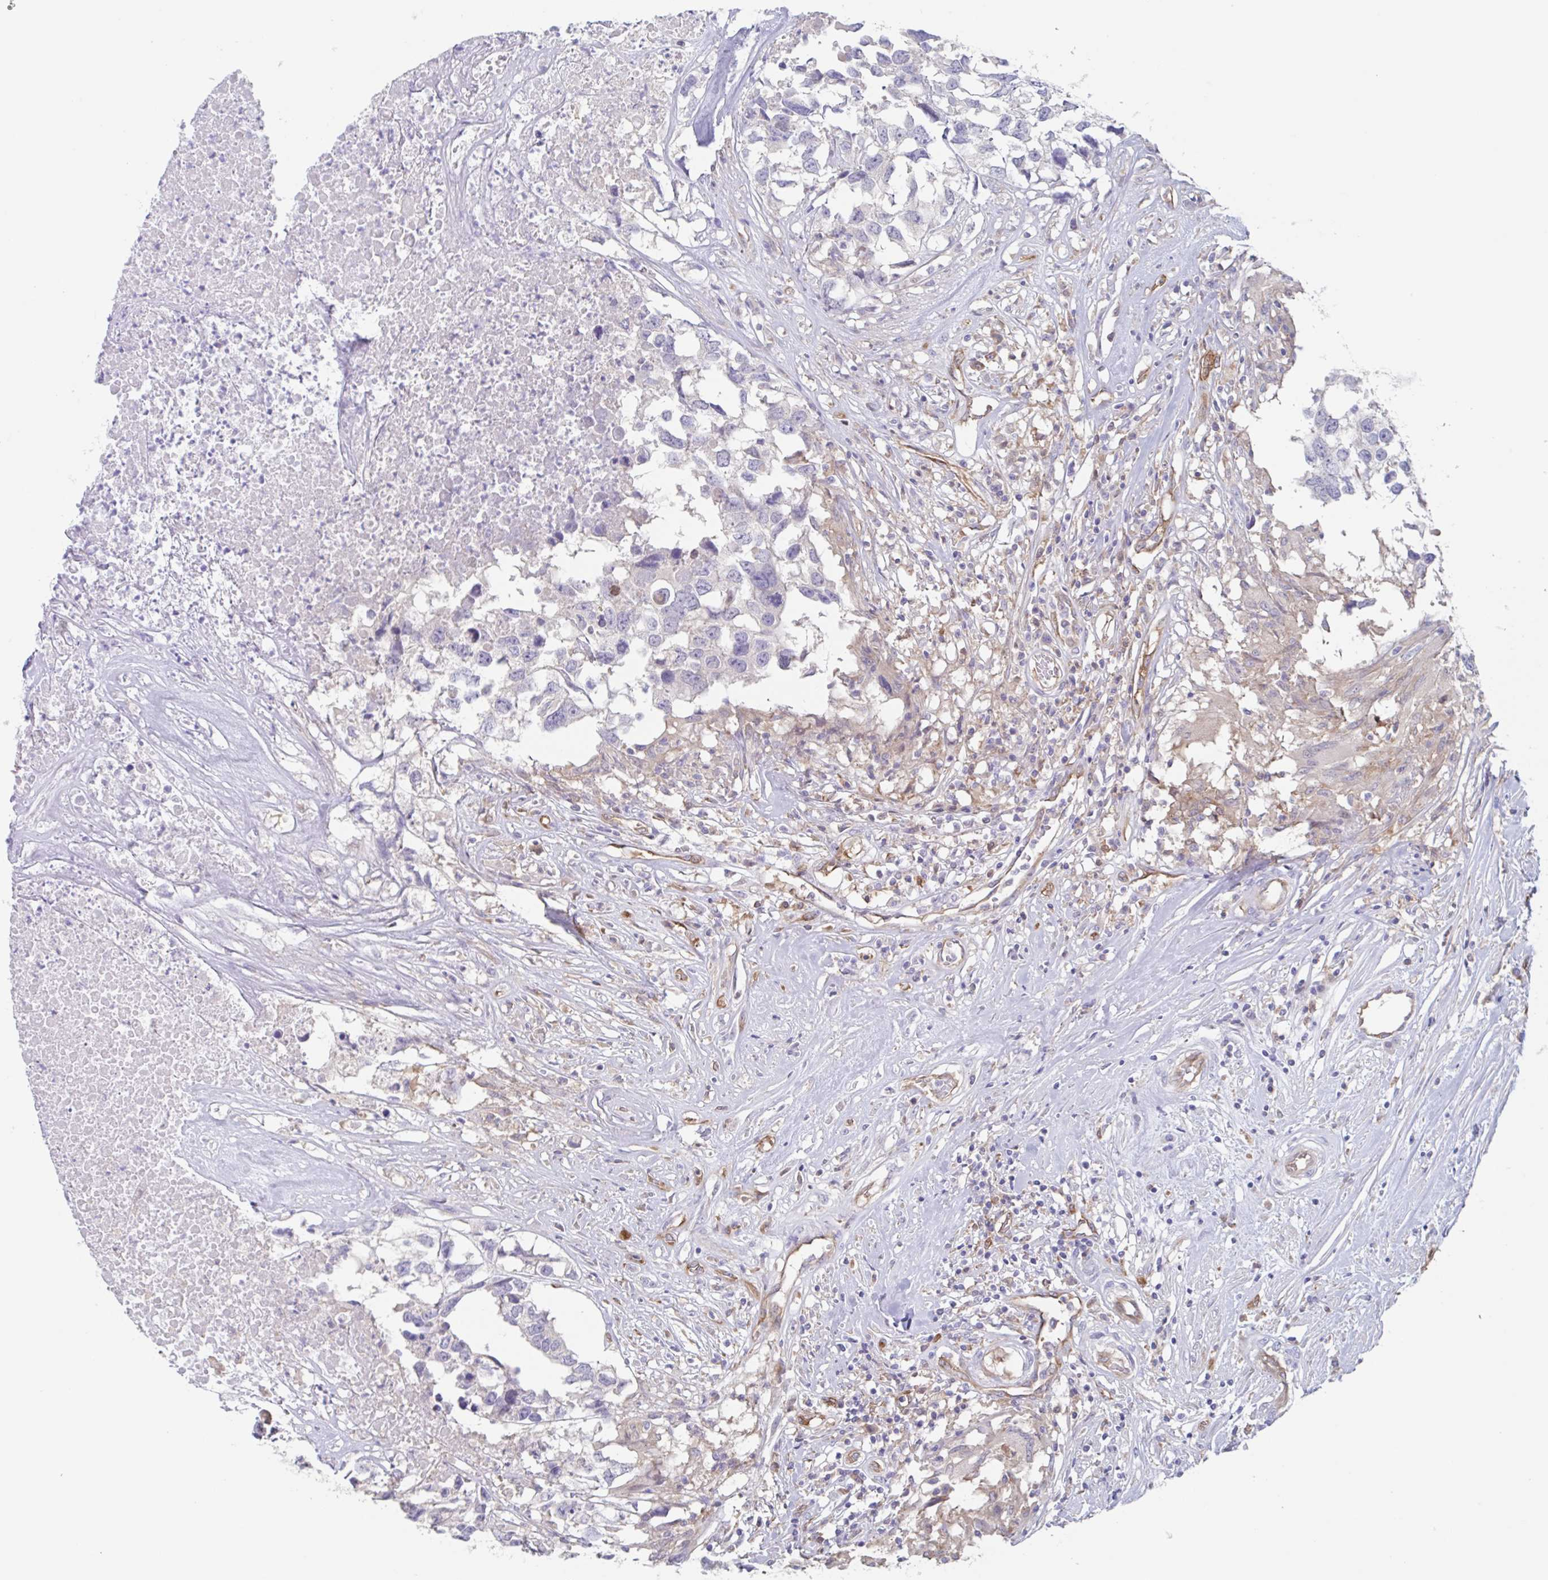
{"staining": {"intensity": "negative", "quantity": "none", "location": "none"}, "tissue": "testis cancer", "cell_type": "Tumor cells", "image_type": "cancer", "snomed": [{"axis": "morphology", "description": "Carcinoma, Embryonal, NOS"}, {"axis": "topography", "description": "Testis"}], "caption": "Image shows no protein expression in tumor cells of testis cancer (embryonal carcinoma) tissue.", "gene": "EHD4", "patient": {"sex": "male", "age": 83}}